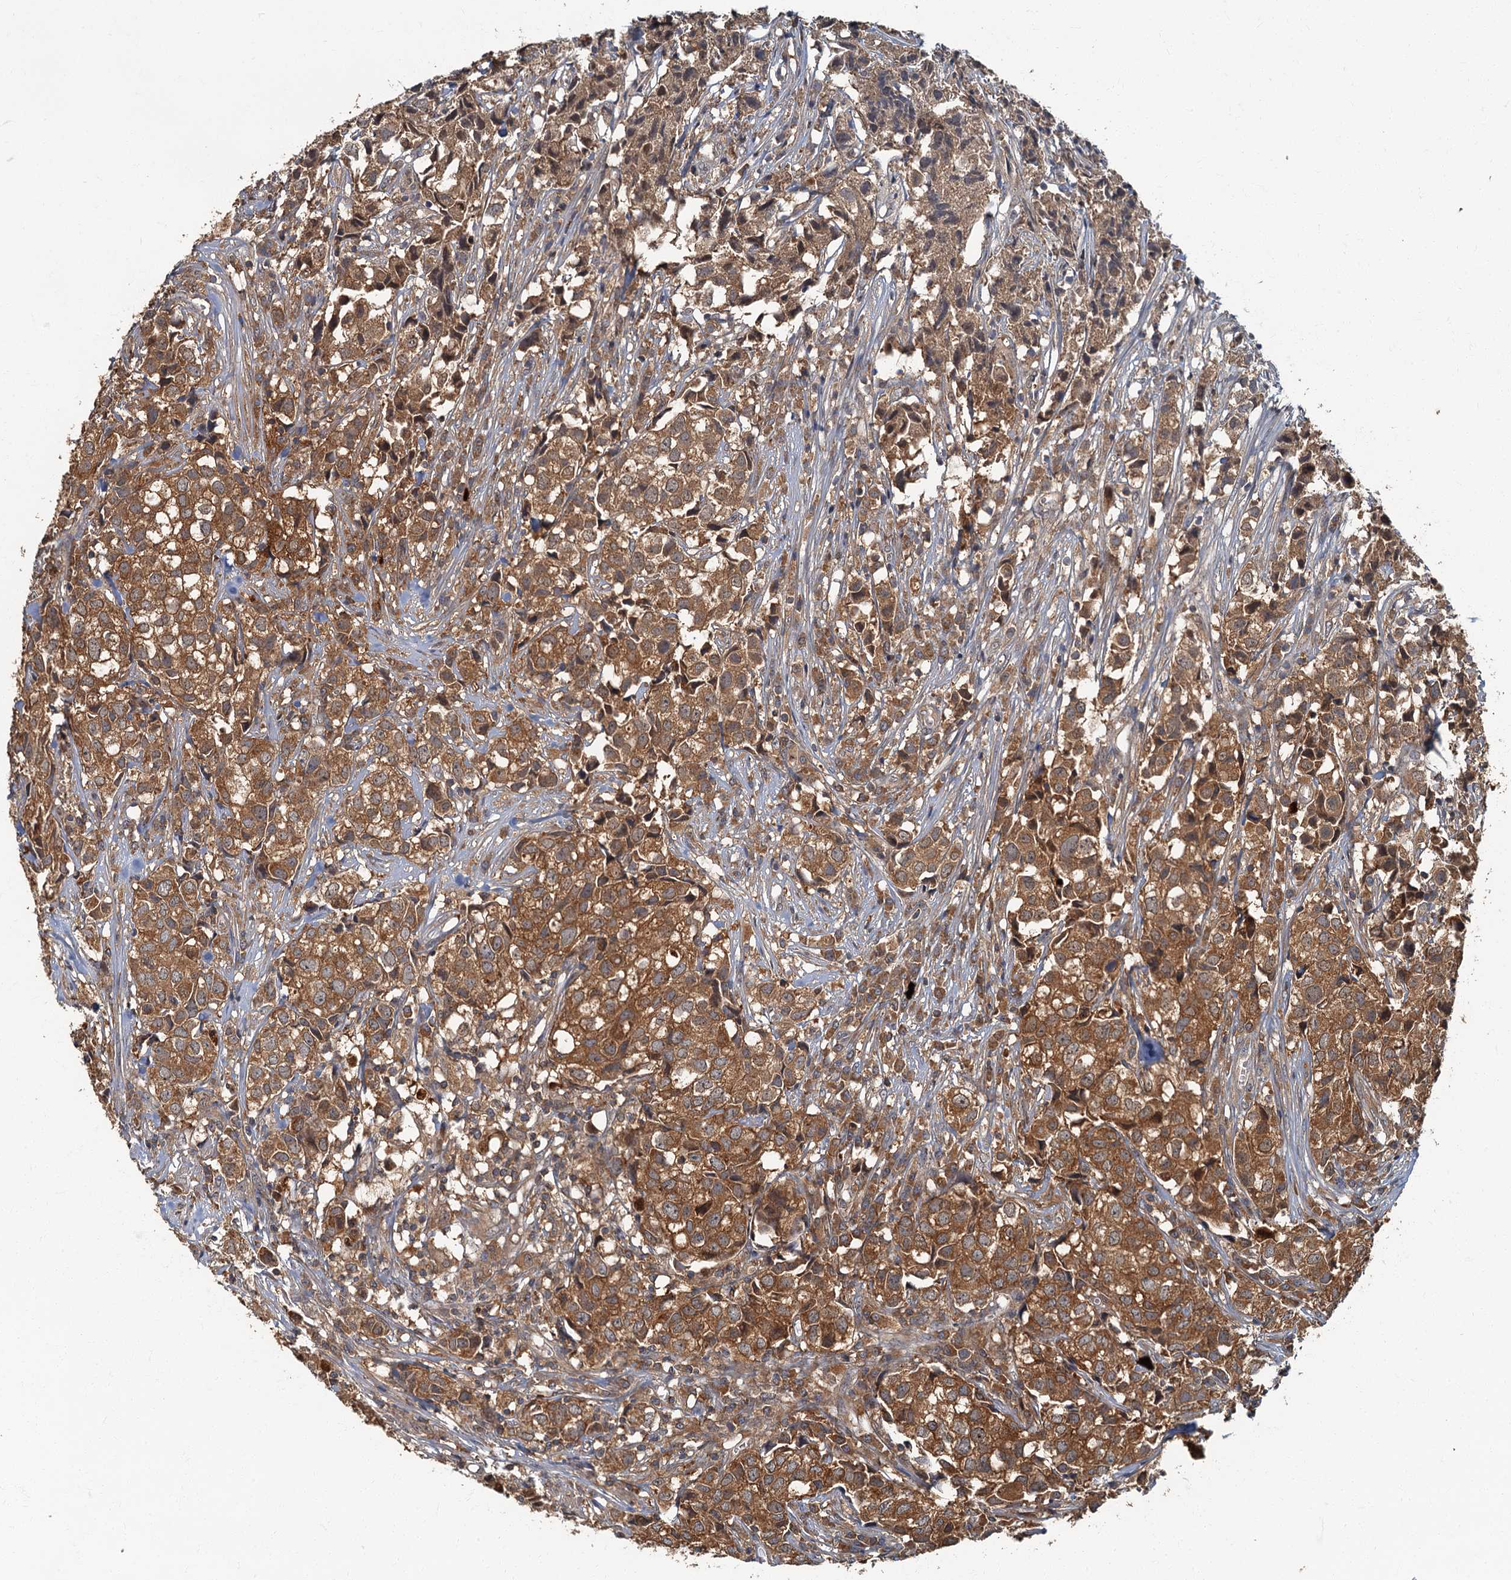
{"staining": {"intensity": "strong", "quantity": ">75%", "location": "cytoplasmic/membranous"}, "tissue": "urothelial cancer", "cell_type": "Tumor cells", "image_type": "cancer", "snomed": [{"axis": "morphology", "description": "Urothelial carcinoma, High grade"}, {"axis": "topography", "description": "Urinary bladder"}], "caption": "High-power microscopy captured an immunohistochemistry (IHC) image of urothelial cancer, revealing strong cytoplasmic/membranous staining in approximately >75% of tumor cells.", "gene": "WDCP", "patient": {"sex": "female", "age": 75}}